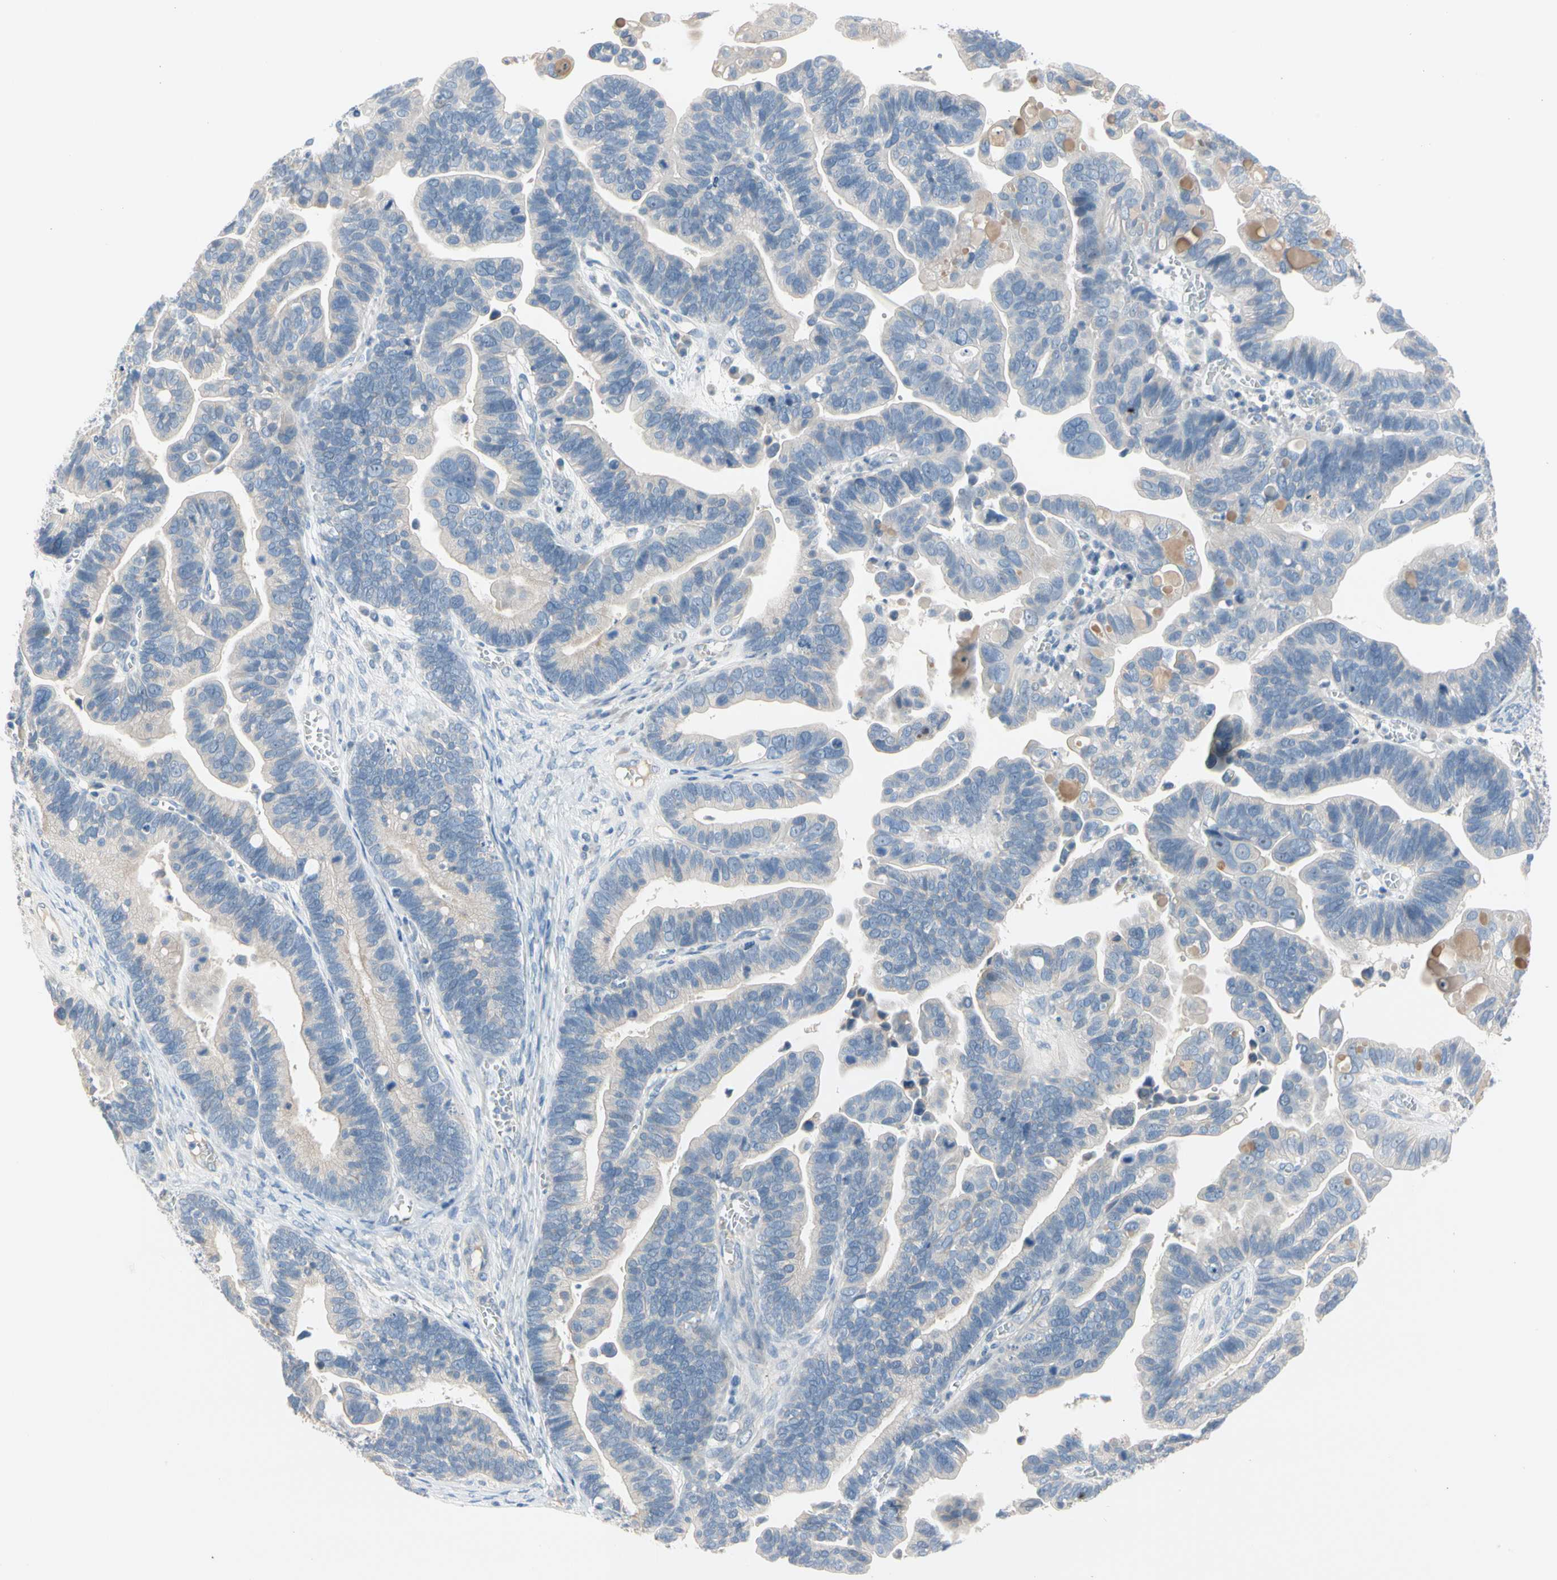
{"staining": {"intensity": "weak", "quantity": "<25%", "location": "cytoplasmic/membranous"}, "tissue": "ovarian cancer", "cell_type": "Tumor cells", "image_type": "cancer", "snomed": [{"axis": "morphology", "description": "Cystadenocarcinoma, serous, NOS"}, {"axis": "topography", "description": "Ovary"}], "caption": "The immunohistochemistry histopathology image has no significant expression in tumor cells of ovarian serous cystadenocarcinoma tissue. Brightfield microscopy of IHC stained with DAB (3,3'-diaminobenzidine) (brown) and hematoxylin (blue), captured at high magnification.", "gene": "MARK1", "patient": {"sex": "female", "age": 56}}